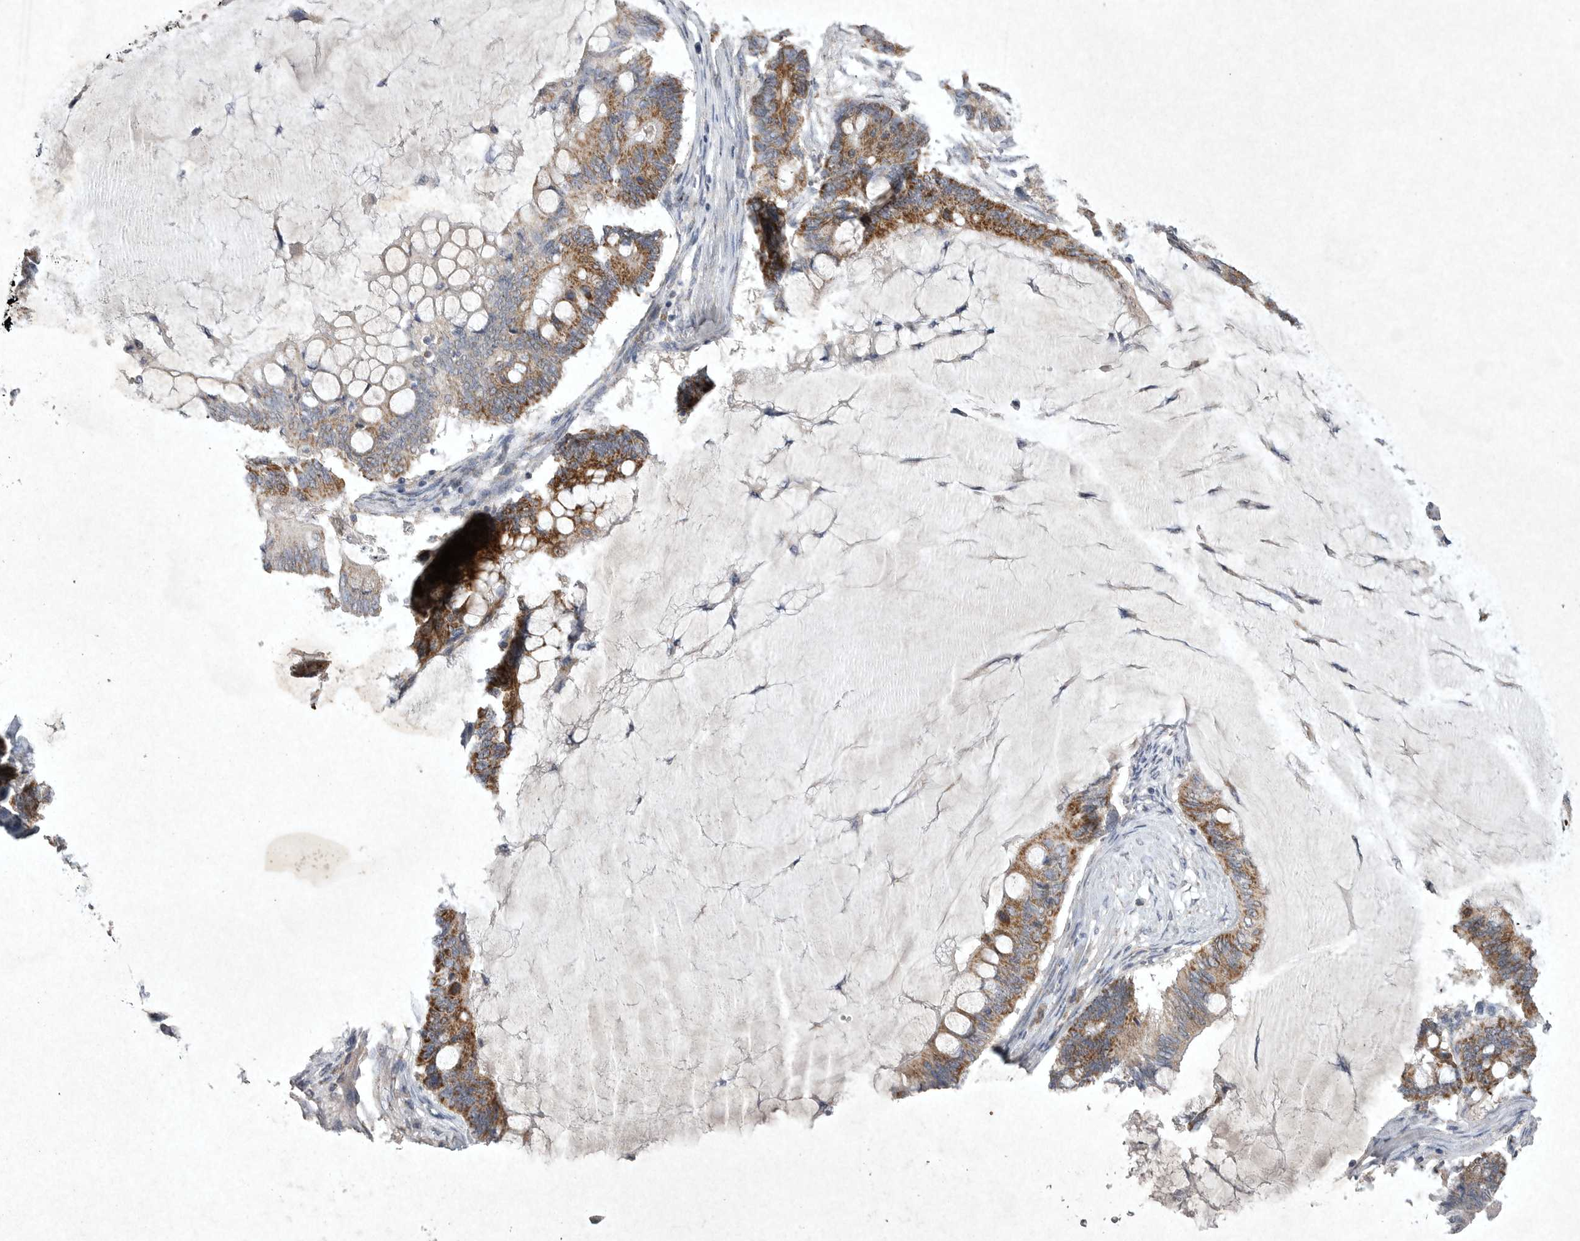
{"staining": {"intensity": "strong", "quantity": ">75%", "location": "cytoplasmic/membranous"}, "tissue": "ovarian cancer", "cell_type": "Tumor cells", "image_type": "cancer", "snomed": [{"axis": "morphology", "description": "Cystadenocarcinoma, mucinous, NOS"}, {"axis": "topography", "description": "Ovary"}], "caption": "Strong cytoplasmic/membranous protein expression is seen in approximately >75% of tumor cells in ovarian cancer (mucinous cystadenocarcinoma).", "gene": "DDR1", "patient": {"sex": "female", "age": 61}}